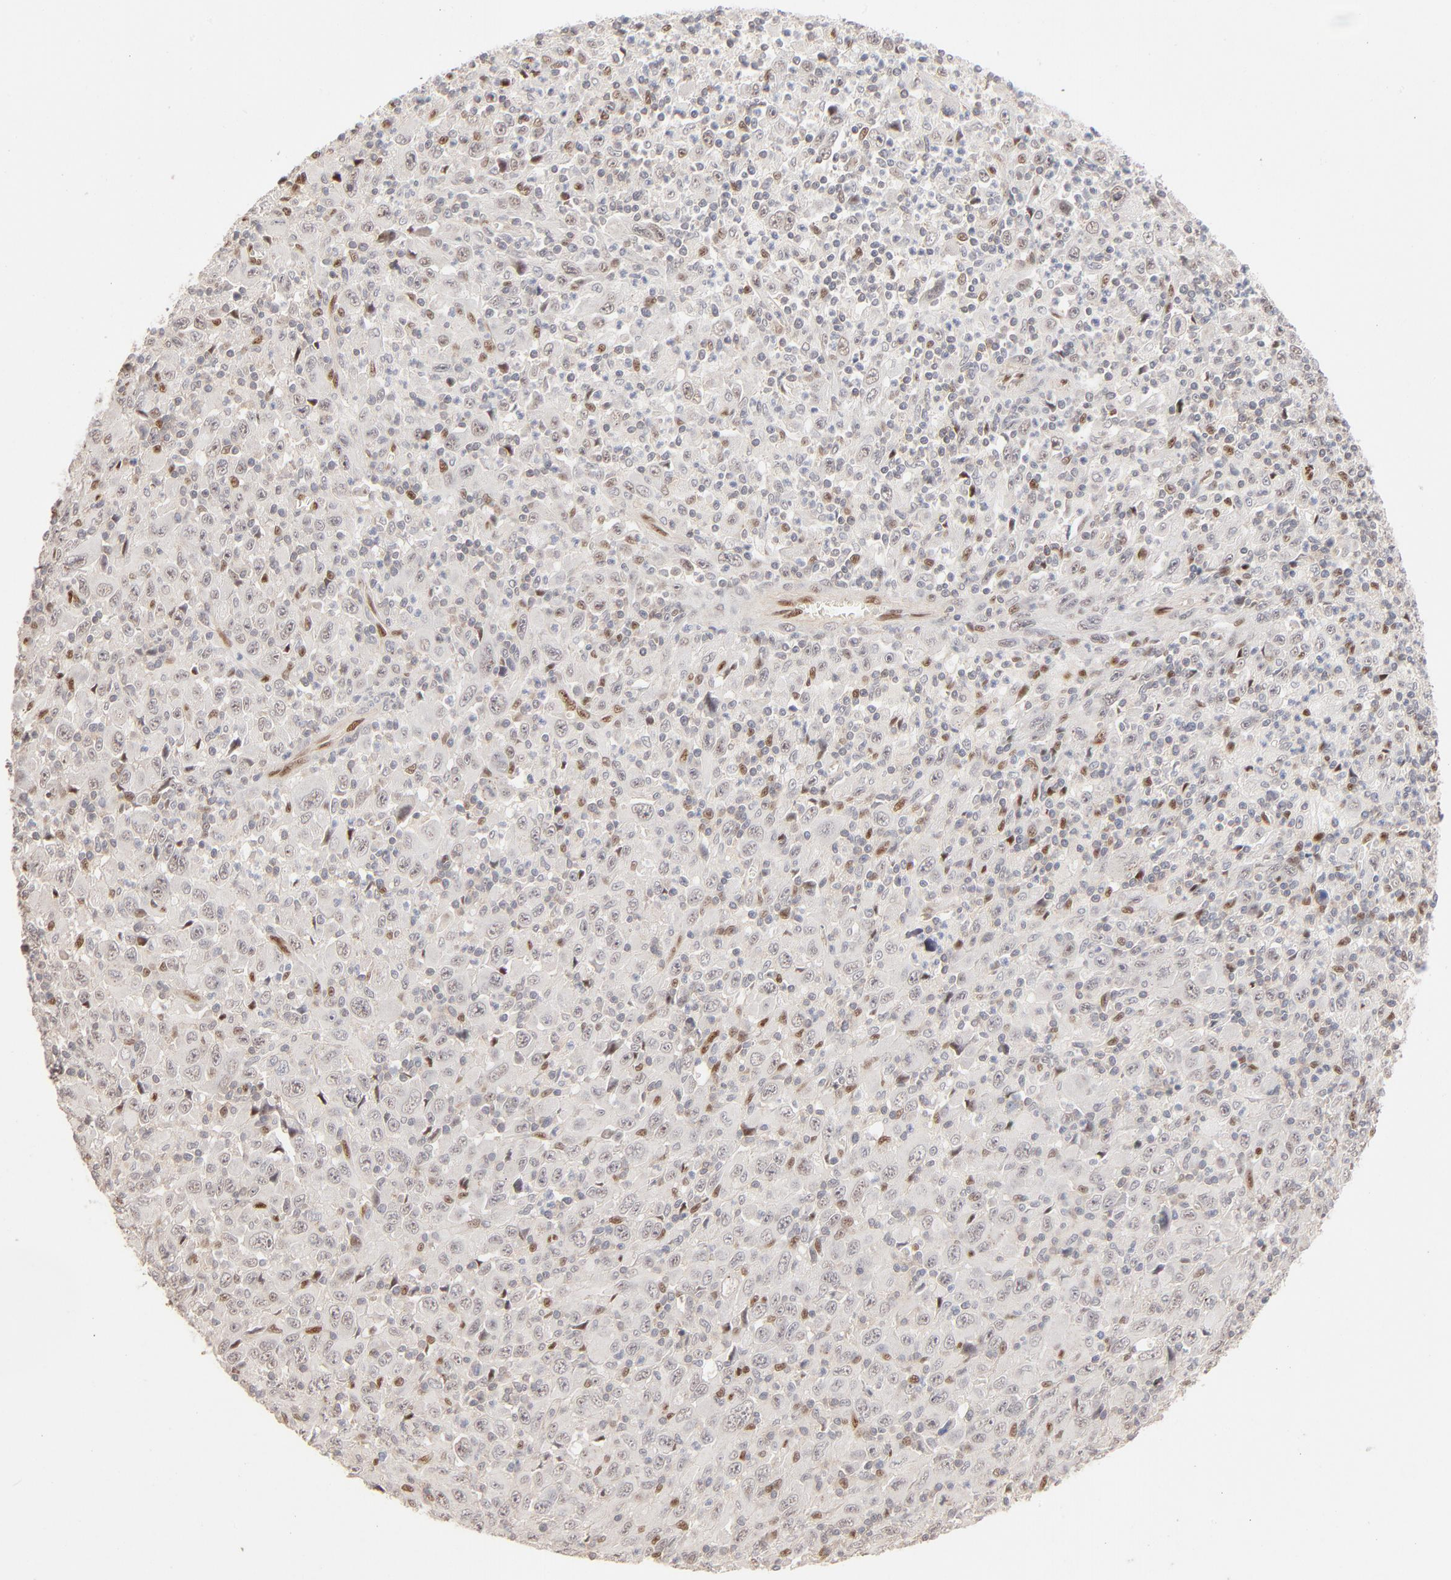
{"staining": {"intensity": "negative", "quantity": "none", "location": "none"}, "tissue": "melanoma", "cell_type": "Tumor cells", "image_type": "cancer", "snomed": [{"axis": "morphology", "description": "Malignant melanoma, Metastatic site"}, {"axis": "topography", "description": "Skin"}], "caption": "A high-resolution micrograph shows IHC staining of melanoma, which demonstrates no significant expression in tumor cells. (DAB (3,3'-diaminobenzidine) IHC with hematoxylin counter stain).", "gene": "NFIB", "patient": {"sex": "female", "age": 56}}